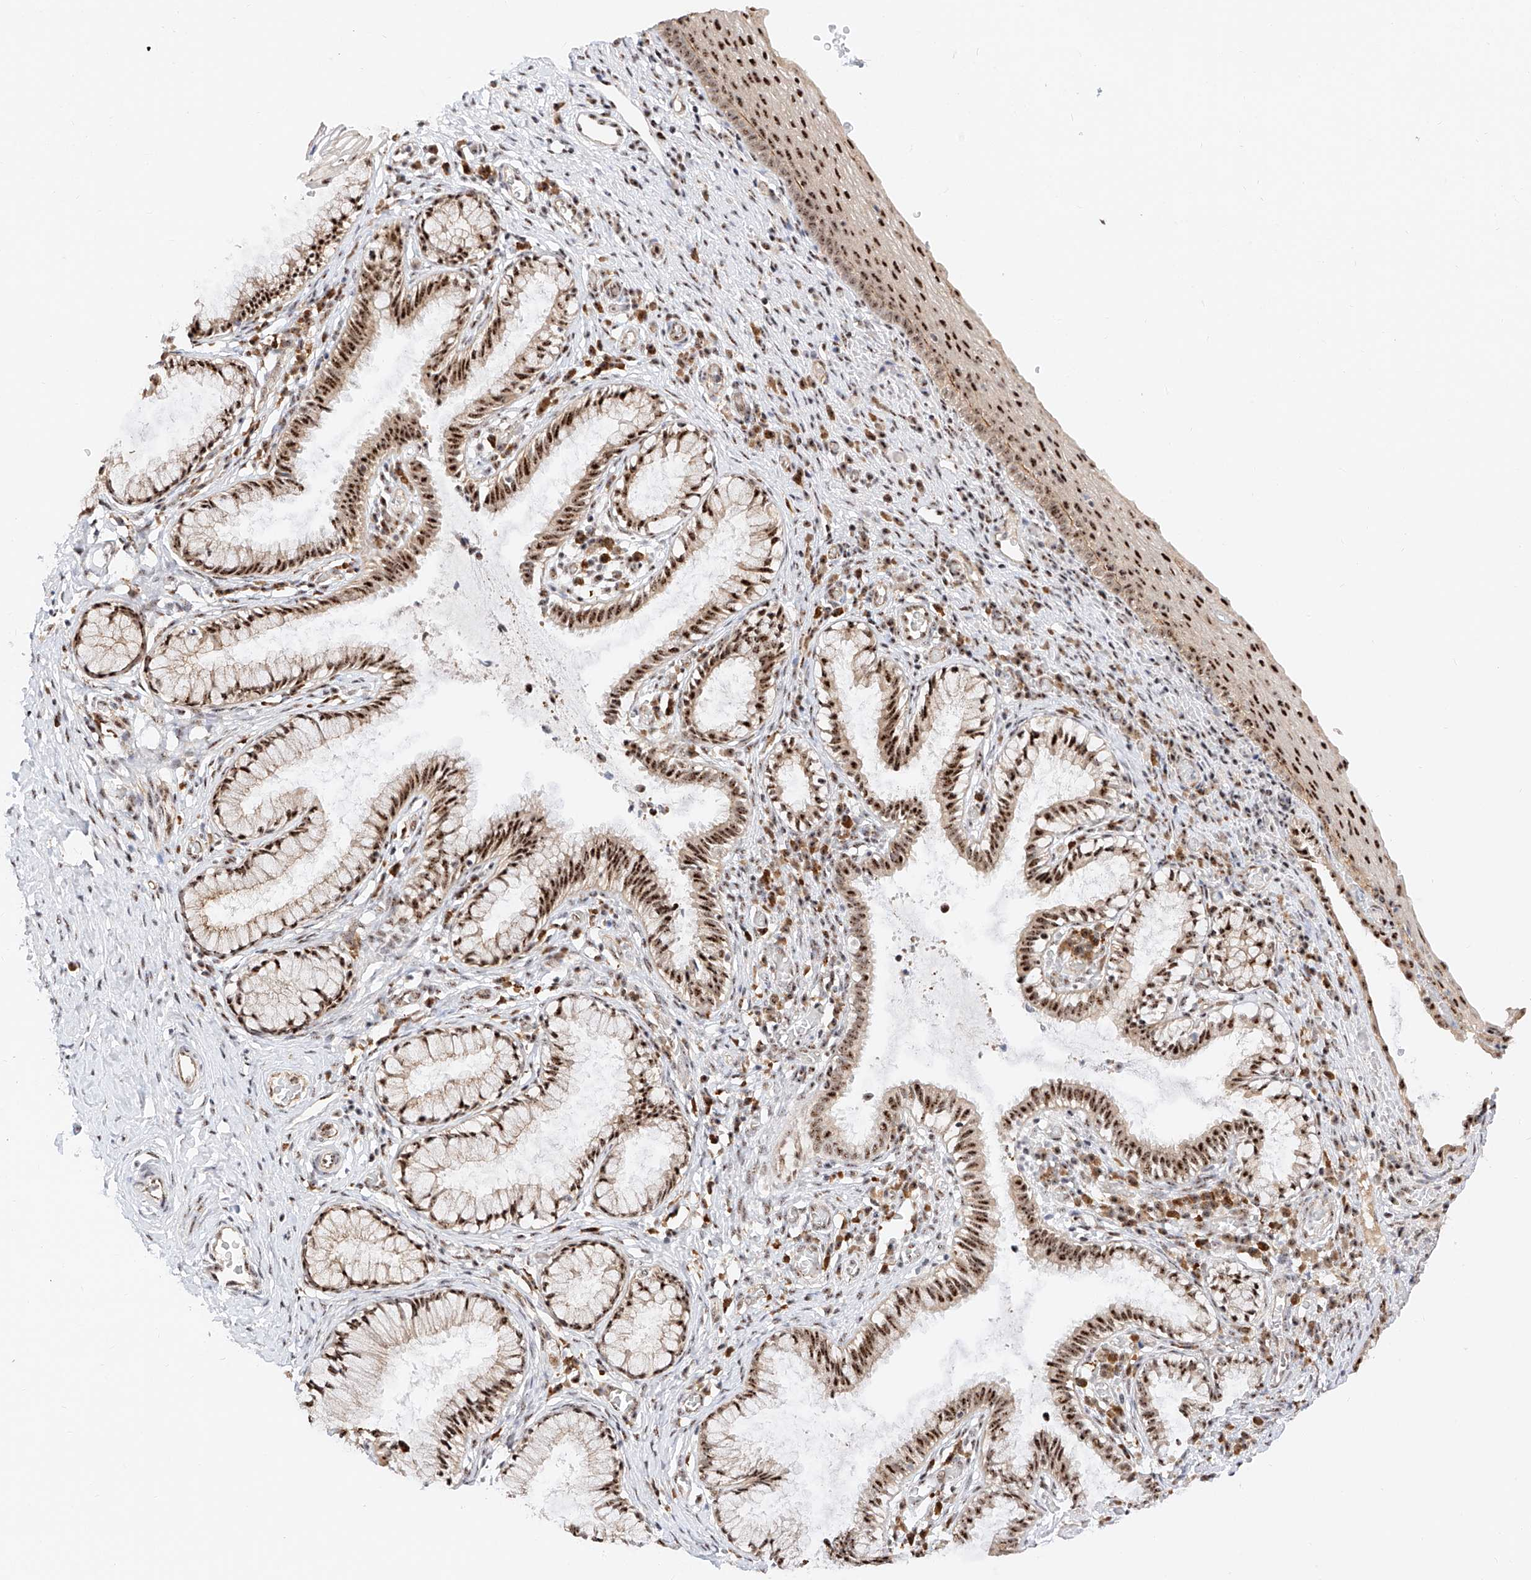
{"staining": {"intensity": "strong", "quantity": "25%-75%", "location": "nuclear"}, "tissue": "cervix", "cell_type": "Glandular cells", "image_type": "normal", "snomed": [{"axis": "morphology", "description": "Normal tissue, NOS"}, {"axis": "topography", "description": "Cervix"}], "caption": "Benign cervix shows strong nuclear expression in about 25%-75% of glandular cells (Brightfield microscopy of DAB IHC at high magnification)..", "gene": "ATXN7L2", "patient": {"sex": "female", "age": 27}}